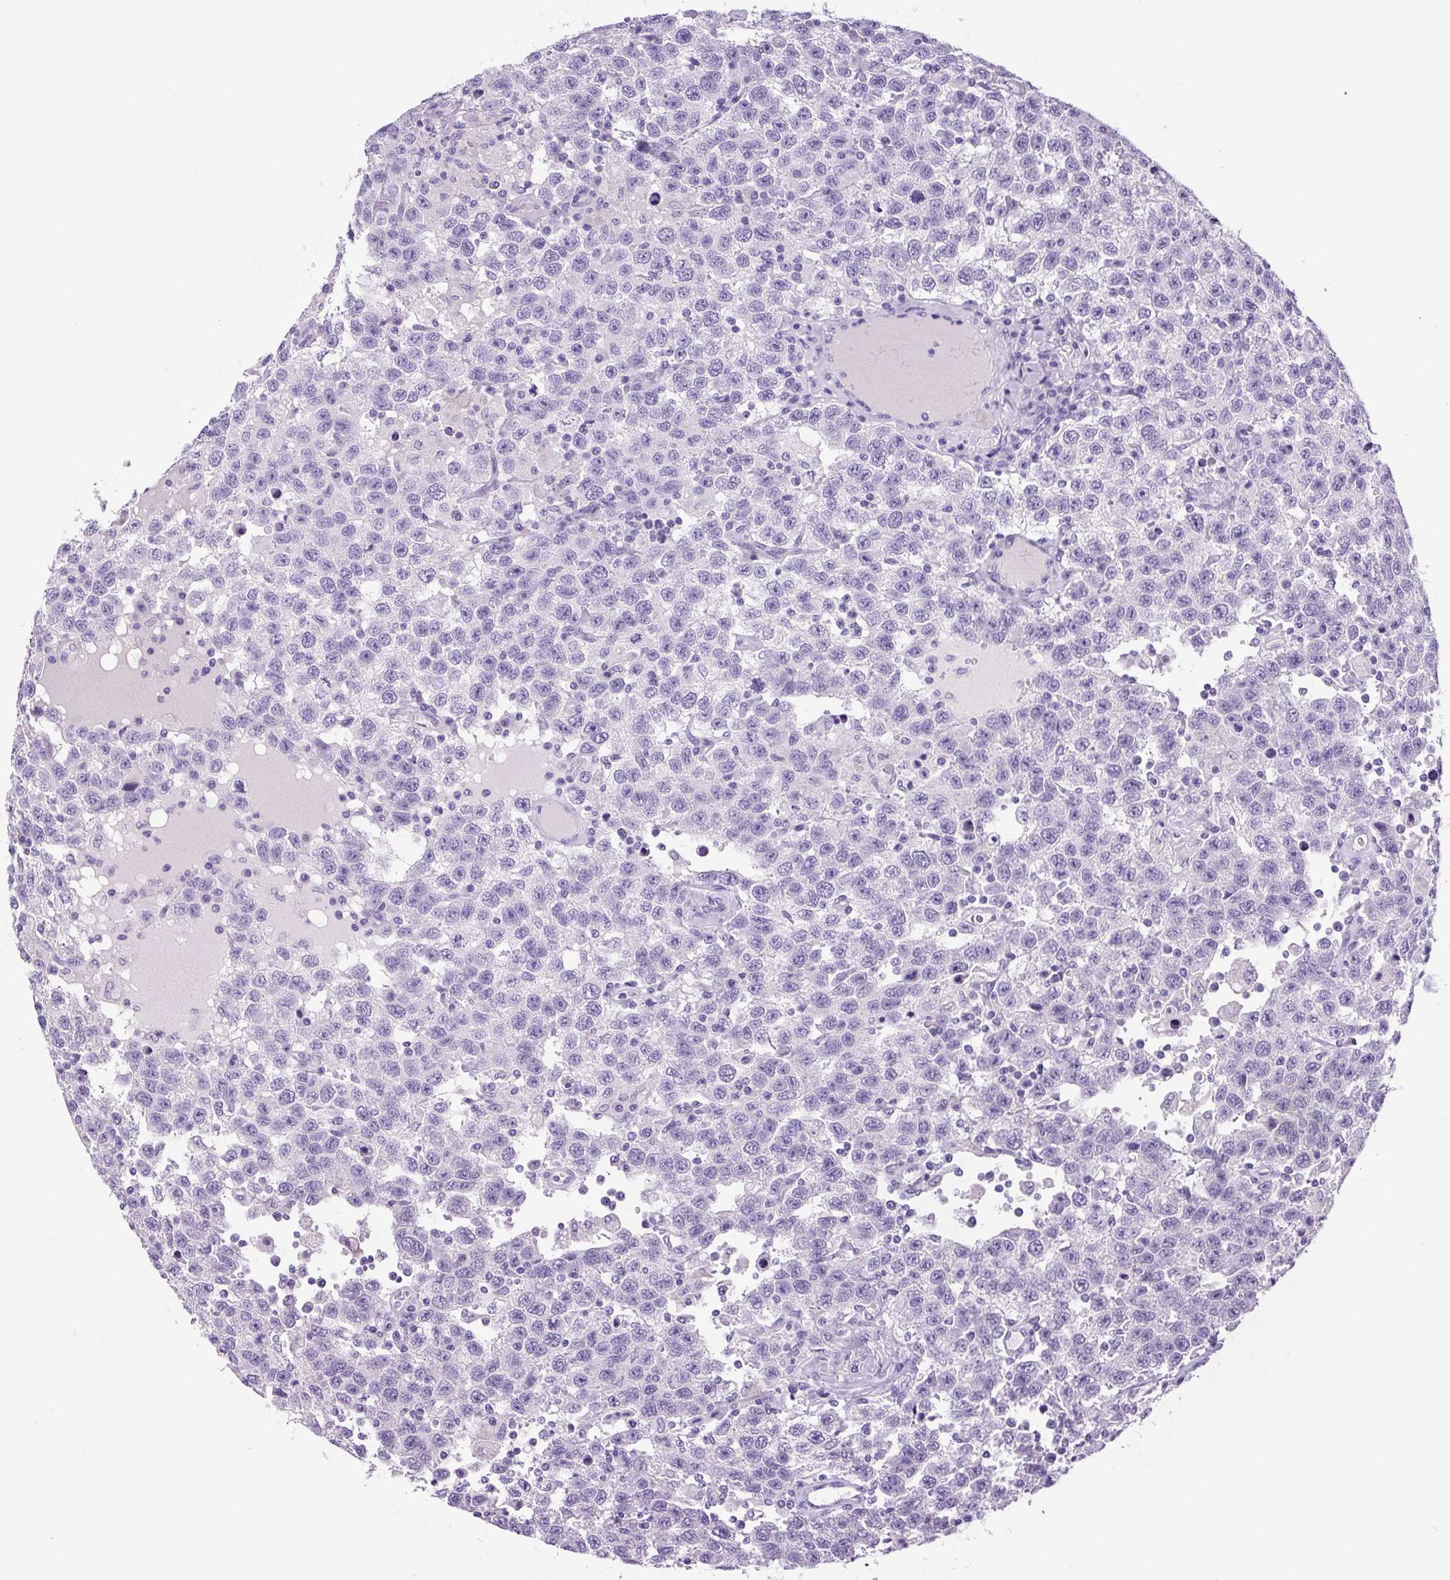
{"staining": {"intensity": "negative", "quantity": "none", "location": "none"}, "tissue": "testis cancer", "cell_type": "Tumor cells", "image_type": "cancer", "snomed": [{"axis": "morphology", "description": "Seminoma, NOS"}, {"axis": "topography", "description": "Testis"}], "caption": "An immunohistochemistry photomicrograph of testis seminoma is shown. There is no staining in tumor cells of testis seminoma.", "gene": "CHGA", "patient": {"sex": "male", "age": 41}}